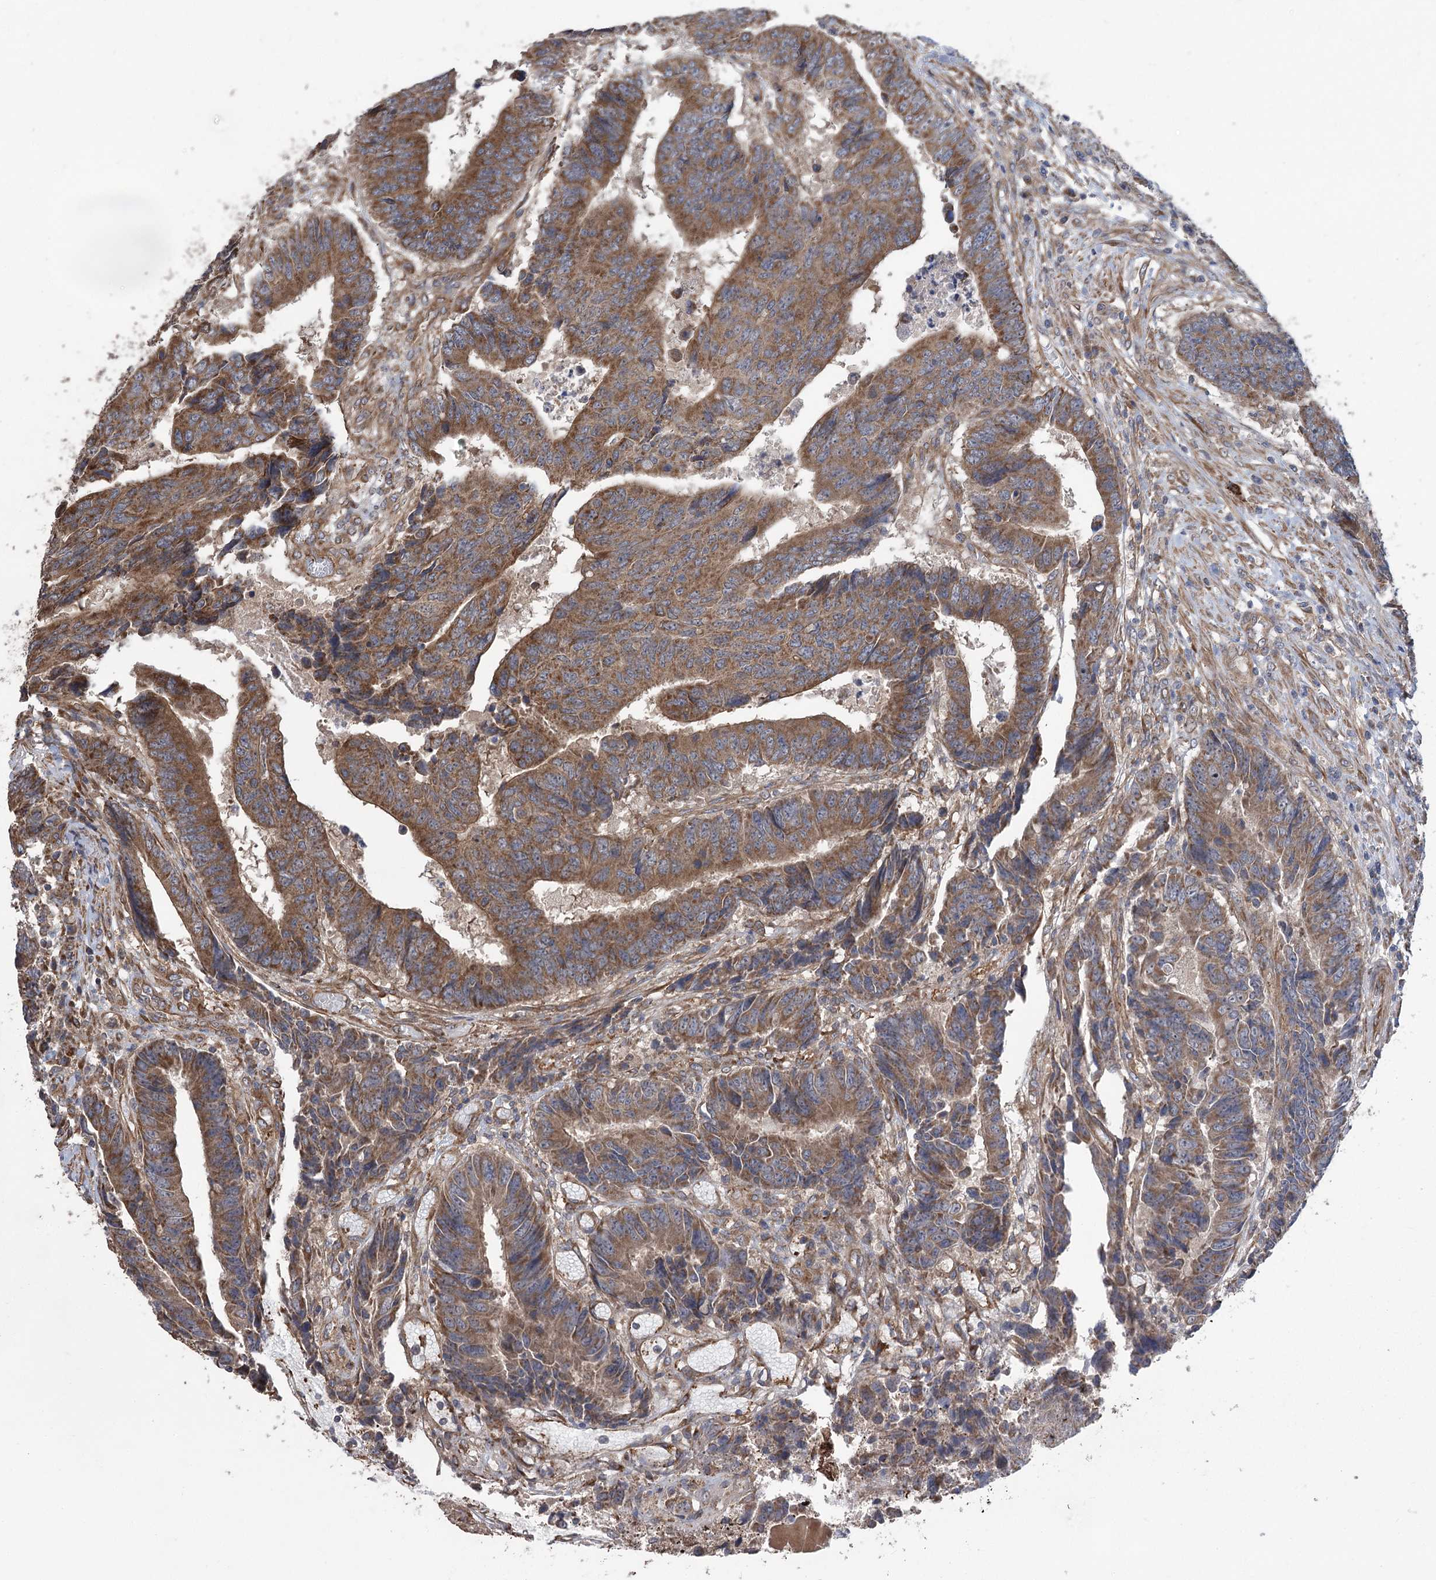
{"staining": {"intensity": "moderate", "quantity": ">75%", "location": "cytoplasmic/membranous"}, "tissue": "colorectal cancer", "cell_type": "Tumor cells", "image_type": "cancer", "snomed": [{"axis": "morphology", "description": "Adenocarcinoma, NOS"}, {"axis": "topography", "description": "Rectum"}], "caption": "Brown immunohistochemical staining in human adenocarcinoma (colorectal) displays moderate cytoplasmic/membranous expression in approximately >75% of tumor cells.", "gene": "RWDD4", "patient": {"sex": "male", "age": 84}}